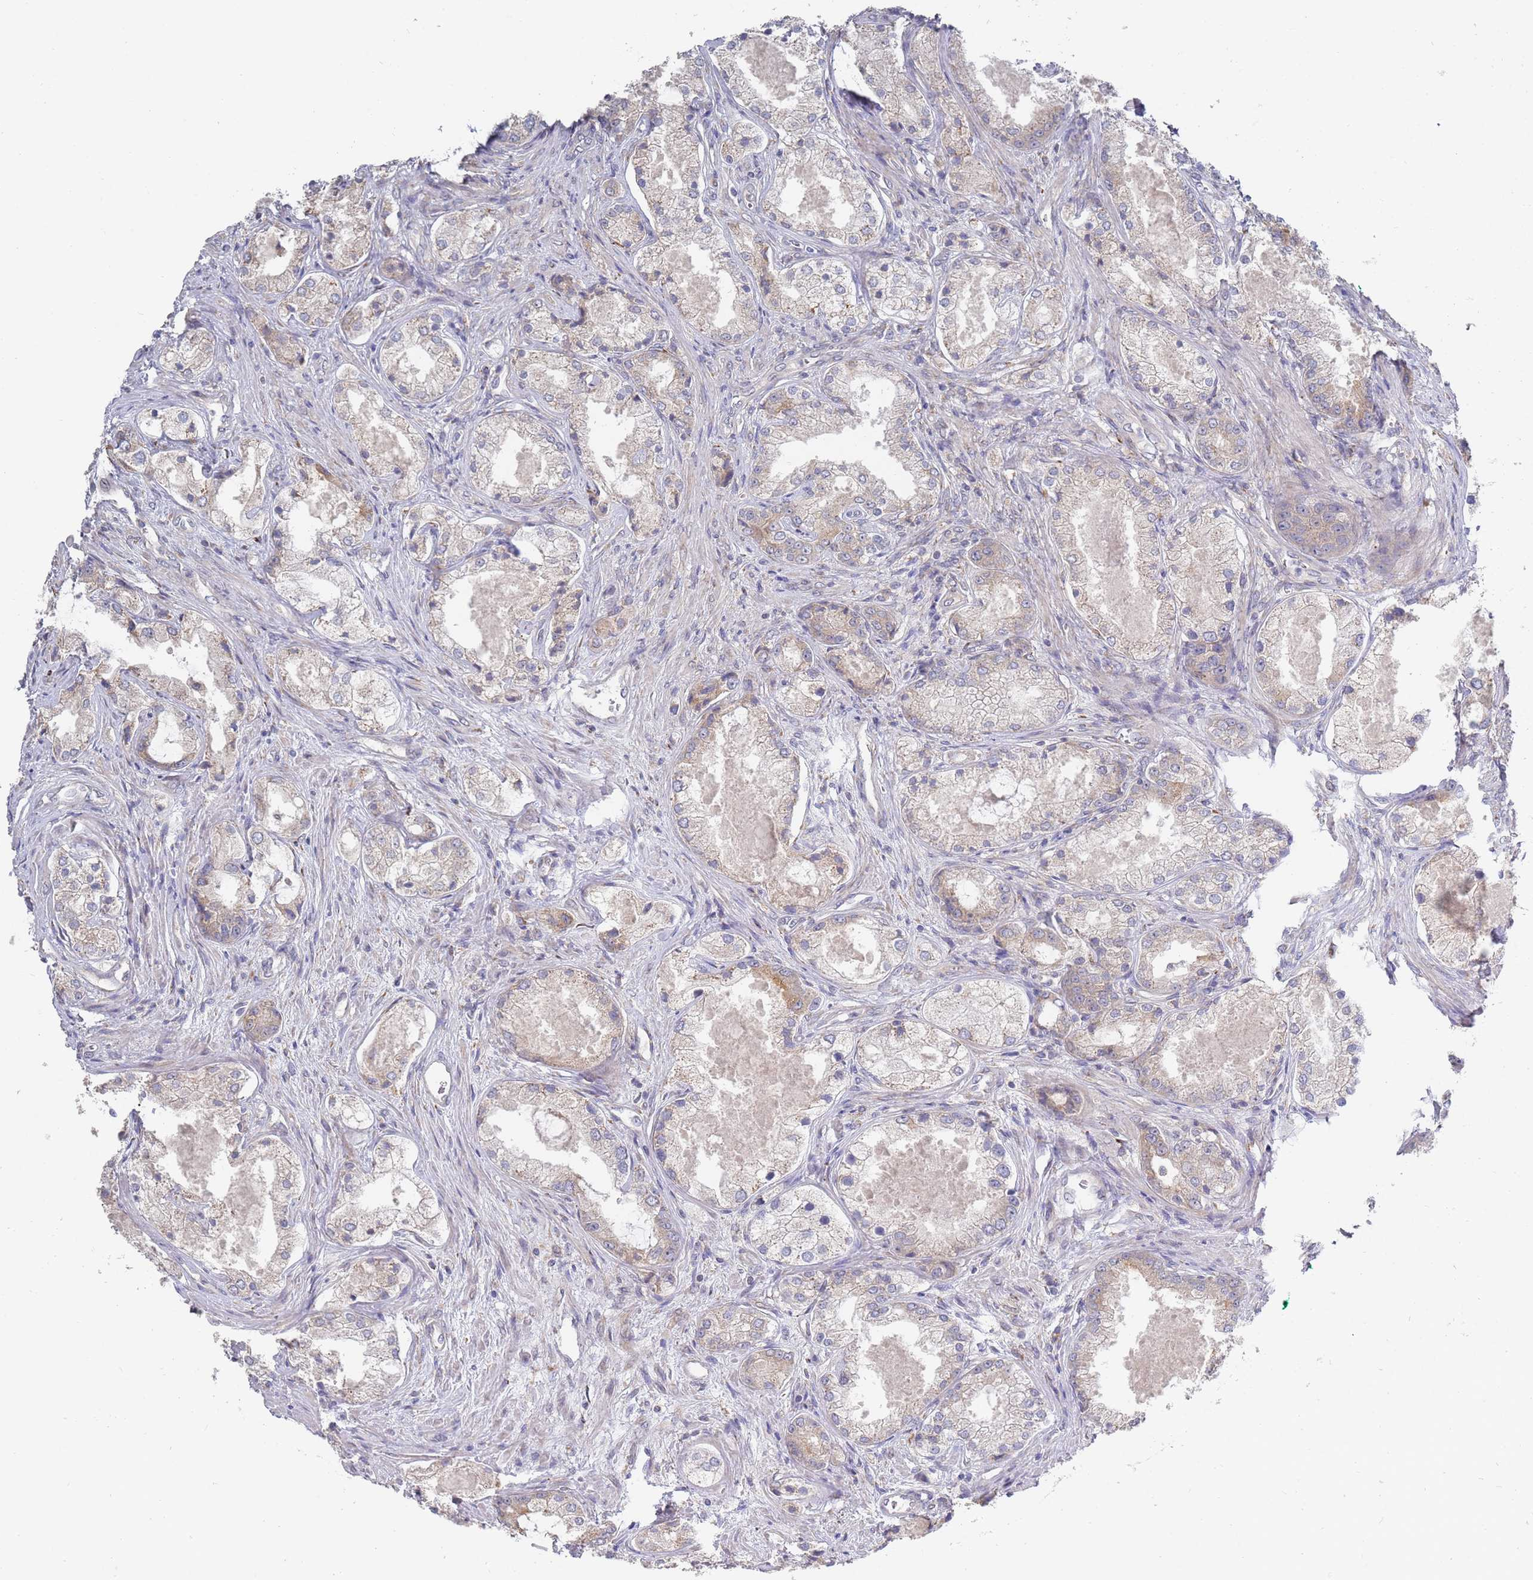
{"staining": {"intensity": "weak", "quantity": "<25%", "location": "cytoplasmic/membranous"}, "tissue": "prostate cancer", "cell_type": "Tumor cells", "image_type": "cancer", "snomed": [{"axis": "morphology", "description": "Adenocarcinoma, Low grade"}, {"axis": "topography", "description": "Prostate"}], "caption": "Immunohistochemical staining of prostate adenocarcinoma (low-grade) demonstrates no significant positivity in tumor cells. (Immunohistochemistry, brightfield microscopy, high magnification).", "gene": "VRK2", "patient": {"sex": "male", "age": 68}}